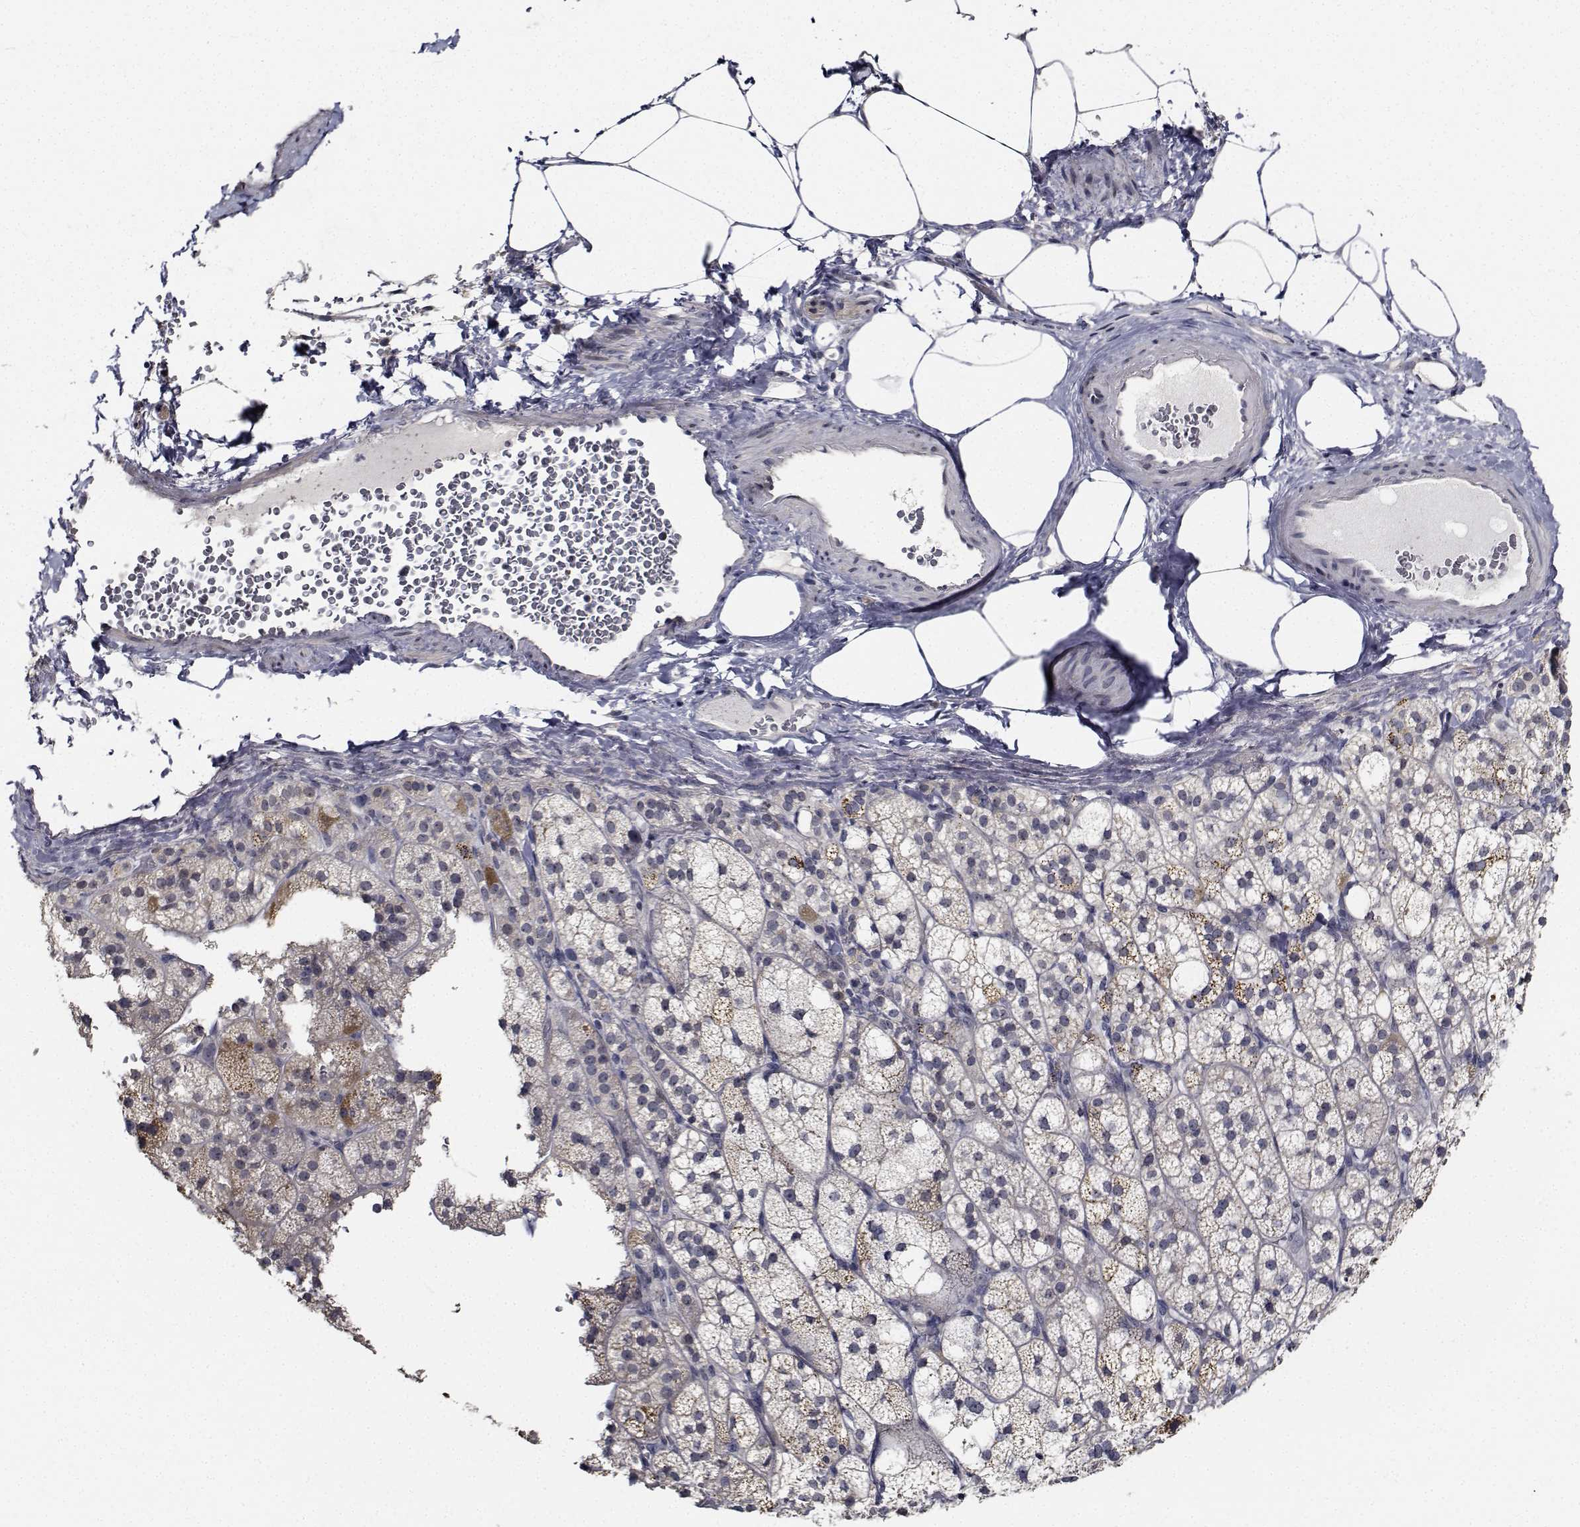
{"staining": {"intensity": "moderate", "quantity": "<25%", "location": "cytoplasmic/membranous,nuclear"}, "tissue": "adrenal gland", "cell_type": "Glandular cells", "image_type": "normal", "snomed": [{"axis": "morphology", "description": "Normal tissue, NOS"}, {"axis": "topography", "description": "Adrenal gland"}], "caption": "An image showing moderate cytoplasmic/membranous,nuclear positivity in approximately <25% of glandular cells in unremarkable adrenal gland, as visualized by brown immunohistochemical staining.", "gene": "NVL", "patient": {"sex": "female", "age": 60}}